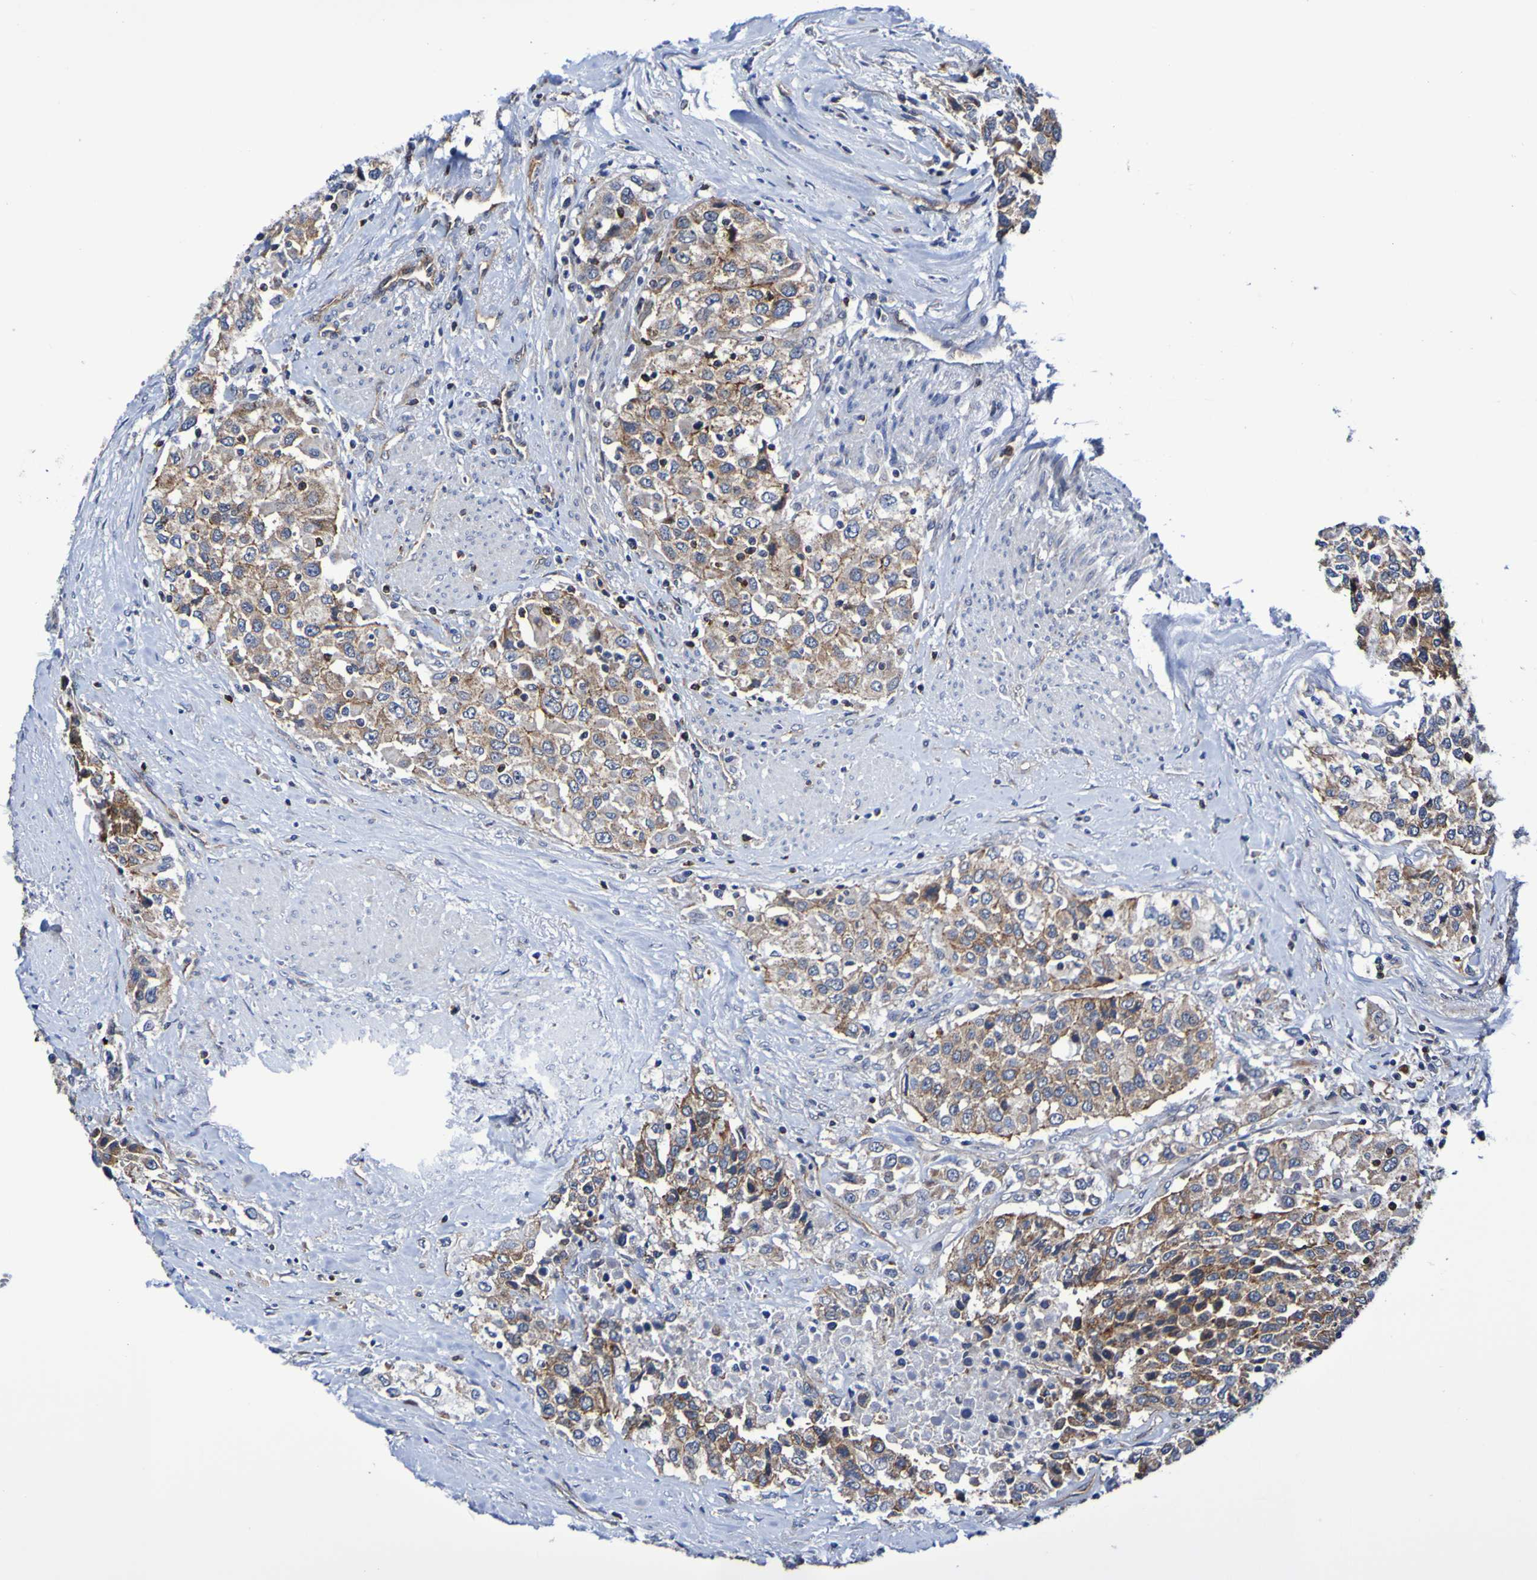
{"staining": {"intensity": "weak", "quantity": ">75%", "location": "cytoplasmic/membranous"}, "tissue": "urothelial cancer", "cell_type": "Tumor cells", "image_type": "cancer", "snomed": [{"axis": "morphology", "description": "Urothelial carcinoma, High grade"}, {"axis": "topography", "description": "Urinary bladder"}], "caption": "Immunohistochemistry (IHC) of human urothelial cancer reveals low levels of weak cytoplasmic/membranous staining in about >75% of tumor cells.", "gene": "GJB1", "patient": {"sex": "female", "age": 80}}